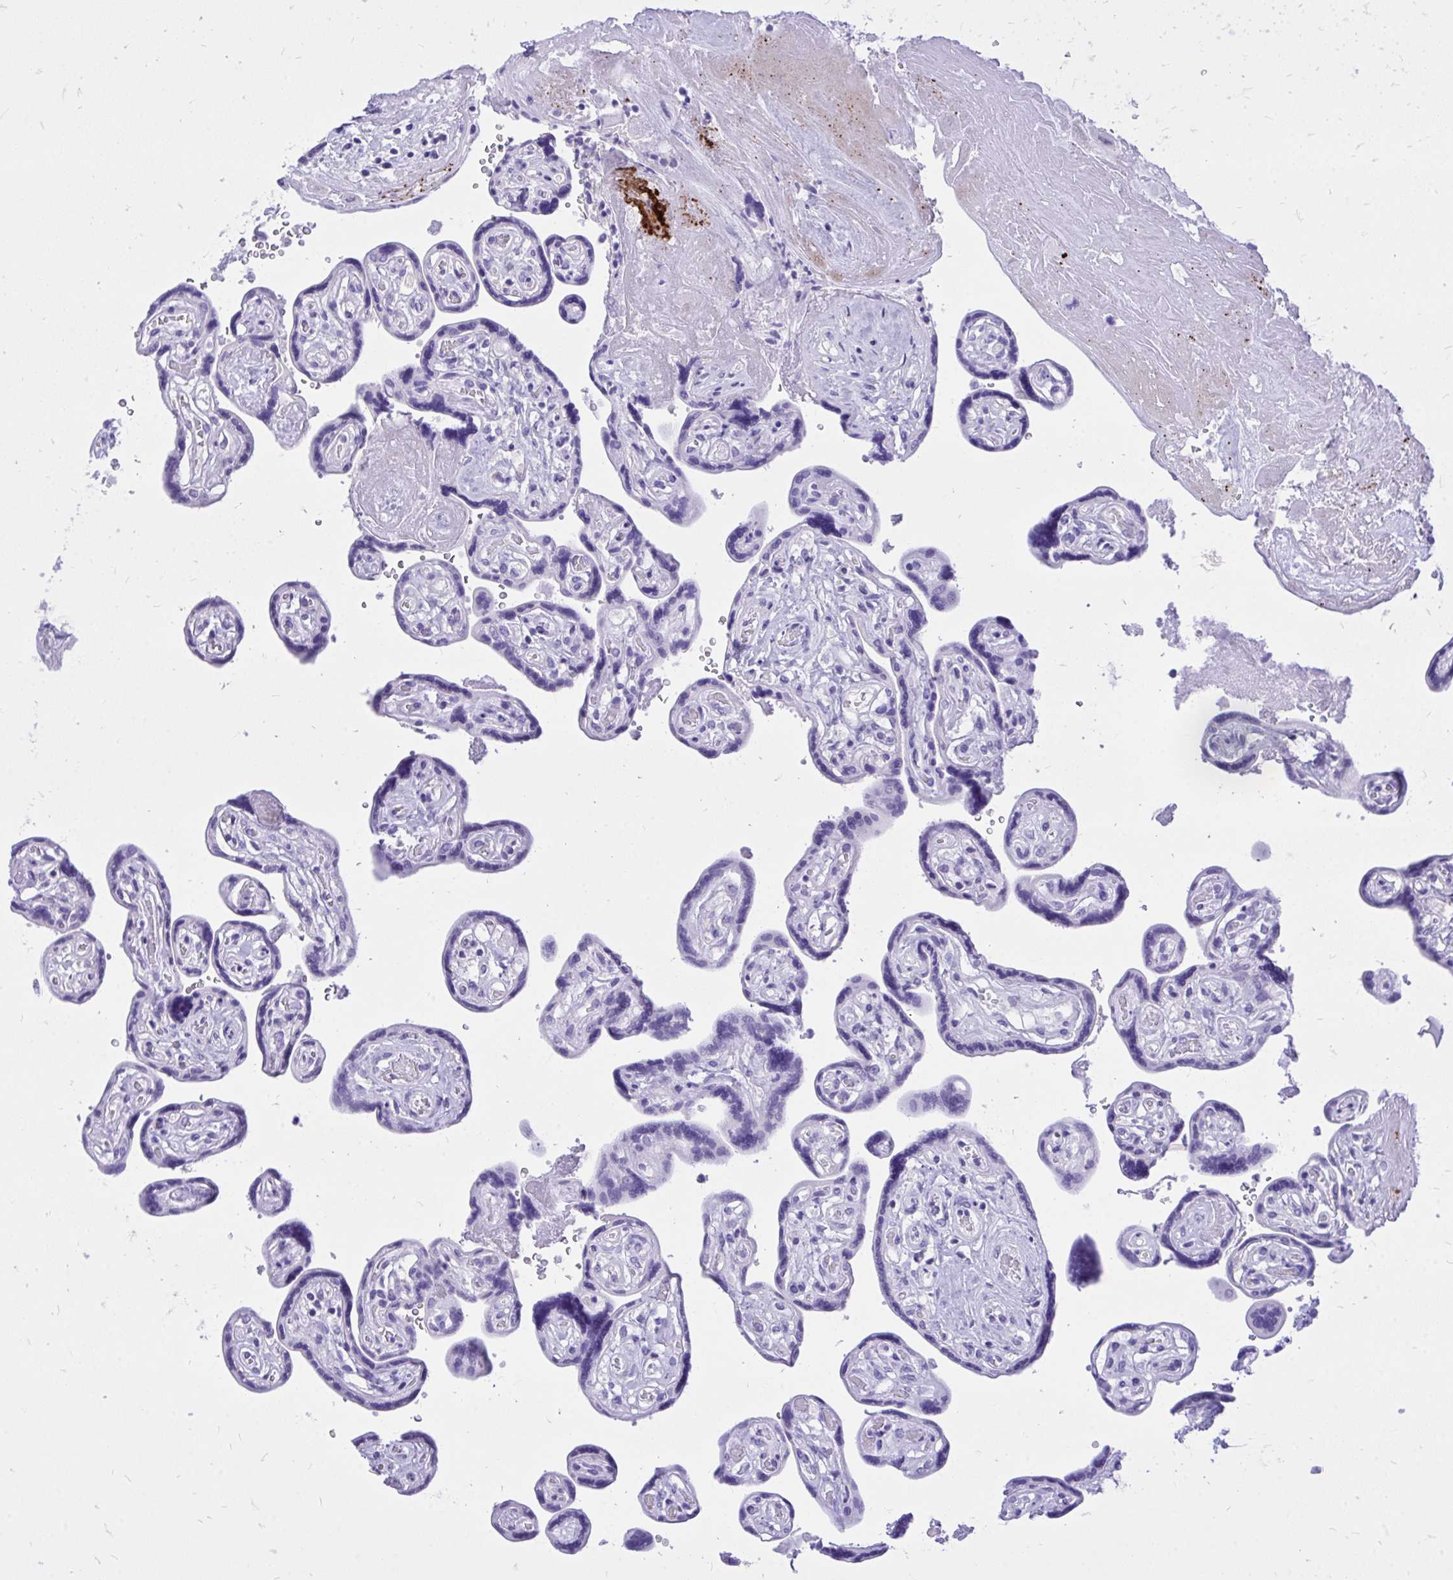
{"staining": {"intensity": "negative", "quantity": "none", "location": "none"}, "tissue": "placenta", "cell_type": "Decidual cells", "image_type": "normal", "snomed": [{"axis": "morphology", "description": "Normal tissue, NOS"}, {"axis": "topography", "description": "Placenta"}], "caption": "Placenta stained for a protein using immunohistochemistry demonstrates no staining decidual cells.", "gene": "MON1A", "patient": {"sex": "female", "age": 32}}